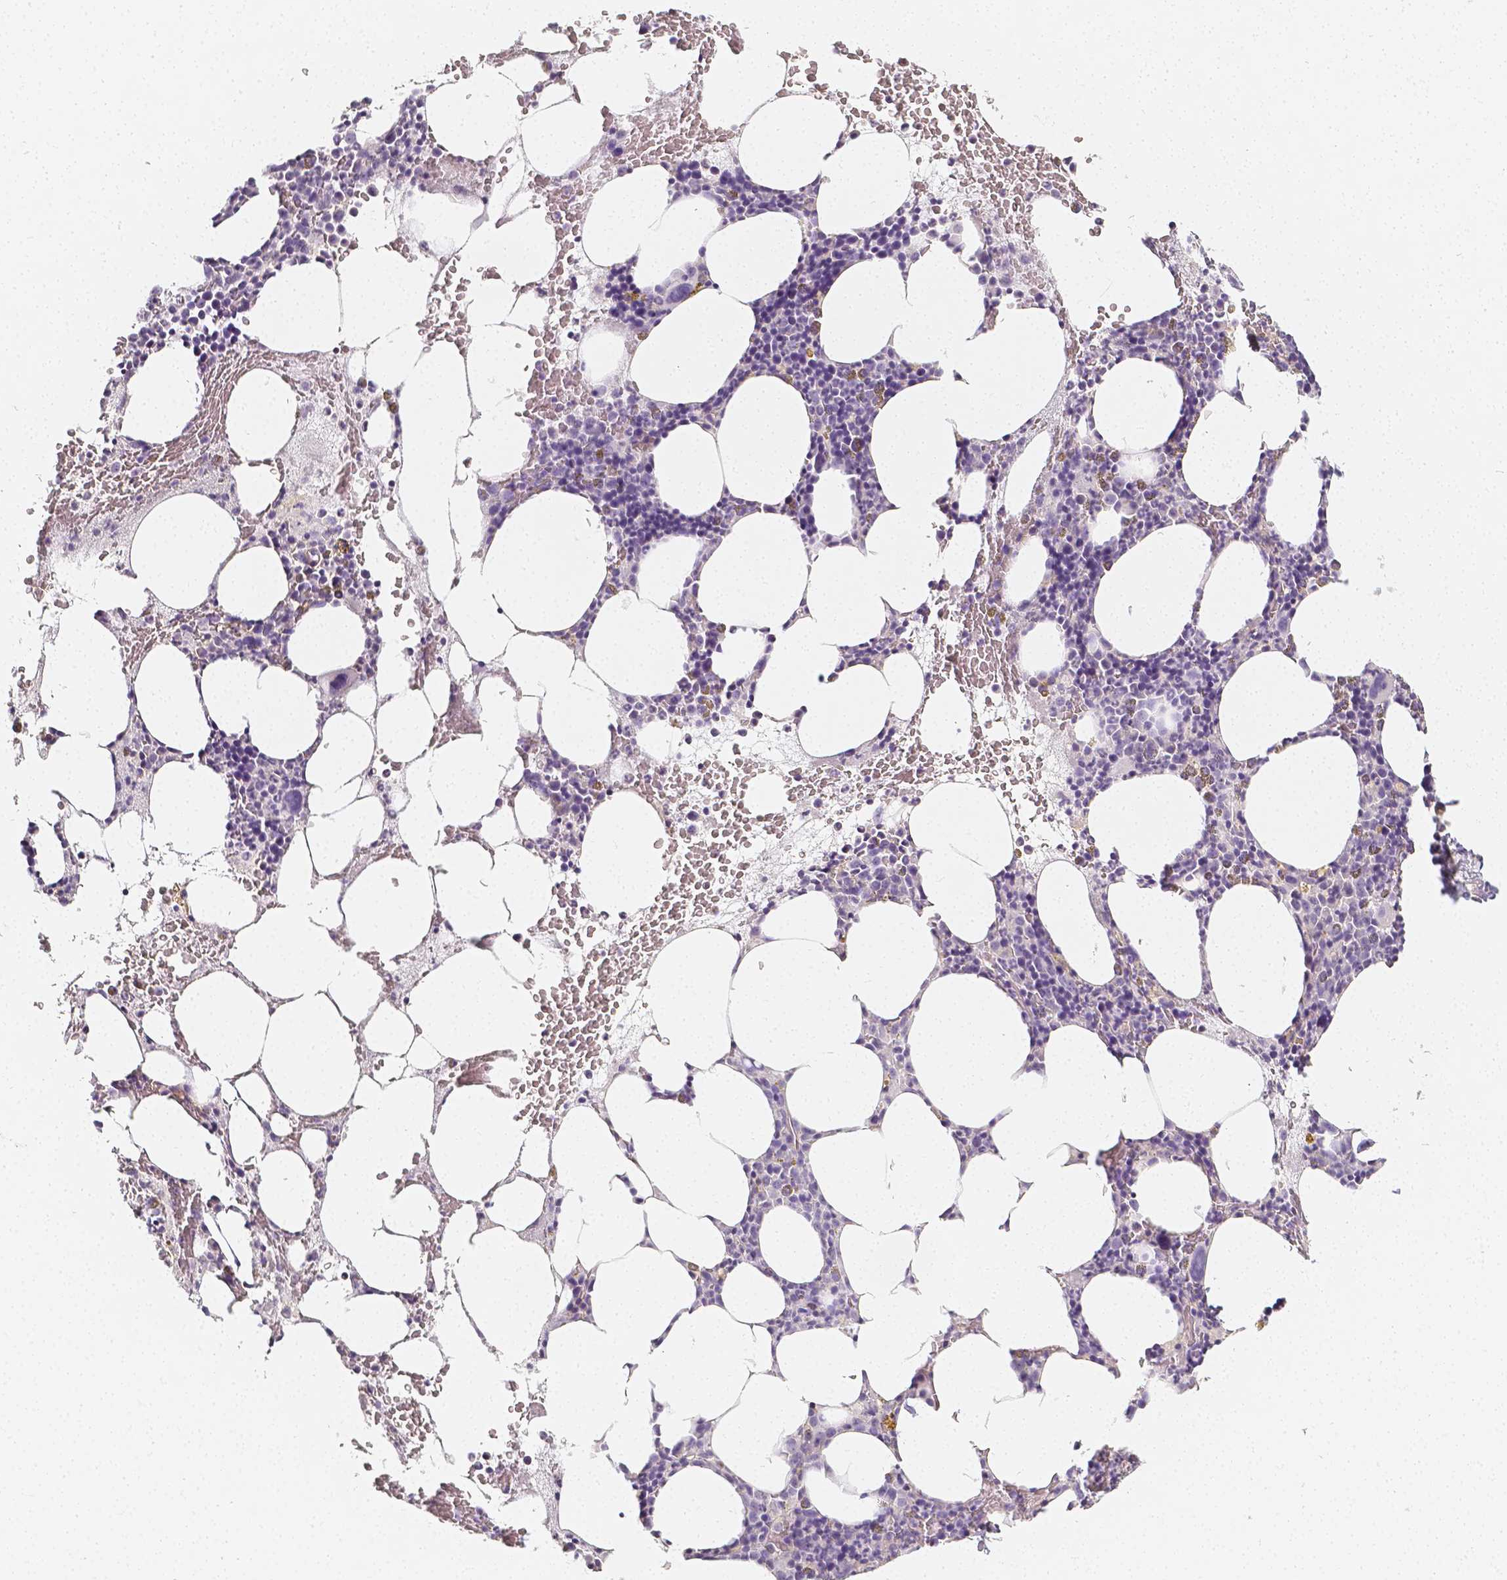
{"staining": {"intensity": "negative", "quantity": "none", "location": "none"}, "tissue": "bone marrow", "cell_type": "Hematopoietic cells", "image_type": "normal", "snomed": [{"axis": "morphology", "description": "Normal tissue, NOS"}, {"axis": "topography", "description": "Bone marrow"}], "caption": "There is no significant expression in hematopoietic cells of bone marrow. (DAB (3,3'-diaminobenzidine) immunohistochemistry visualized using brightfield microscopy, high magnification).", "gene": "THY1", "patient": {"sex": "male", "age": 89}}